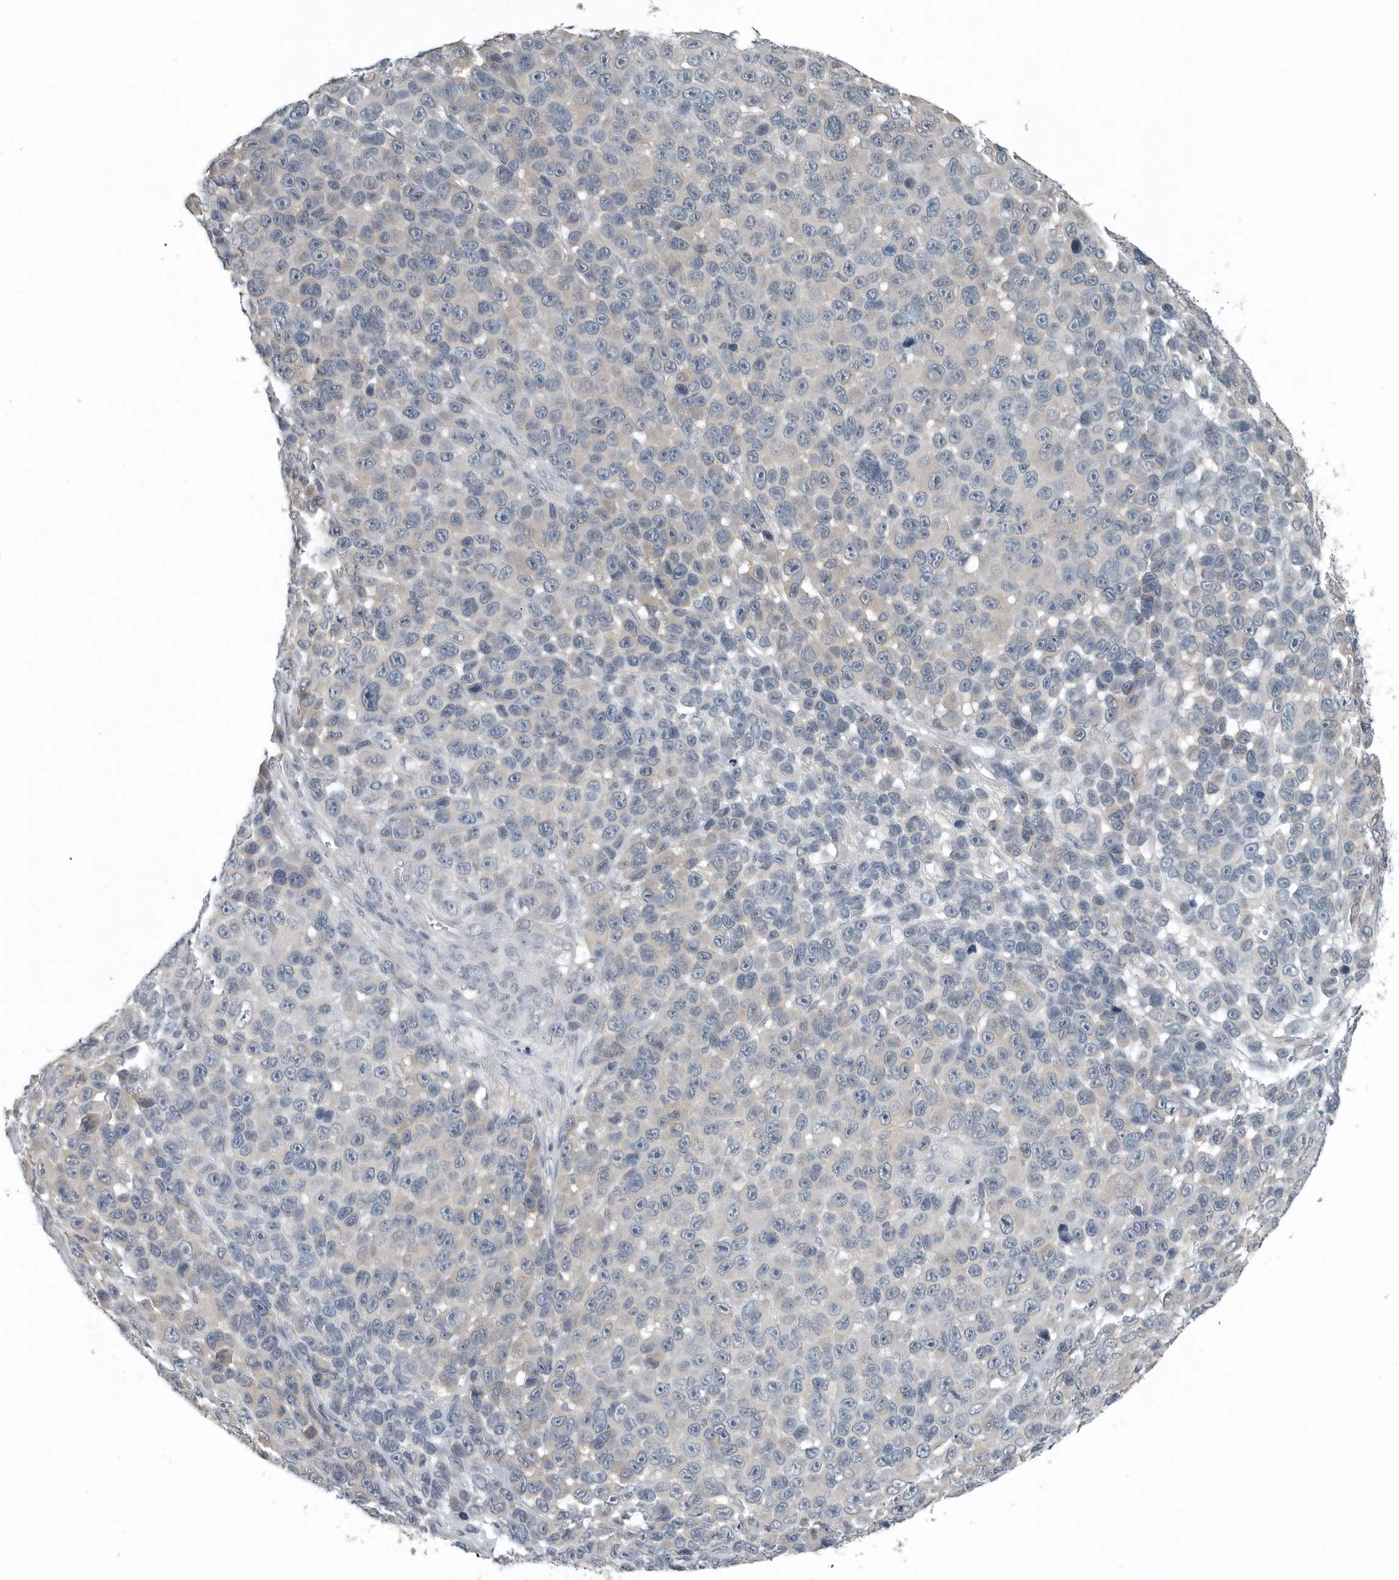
{"staining": {"intensity": "negative", "quantity": "none", "location": "none"}, "tissue": "melanoma", "cell_type": "Tumor cells", "image_type": "cancer", "snomed": [{"axis": "morphology", "description": "Malignant melanoma, NOS"}, {"axis": "topography", "description": "Skin"}], "caption": "This is a micrograph of immunohistochemistry staining of malignant melanoma, which shows no staining in tumor cells. (DAB (3,3'-diaminobenzidine) immunohistochemistry, high magnification).", "gene": "KYAT1", "patient": {"sex": "male", "age": 53}}